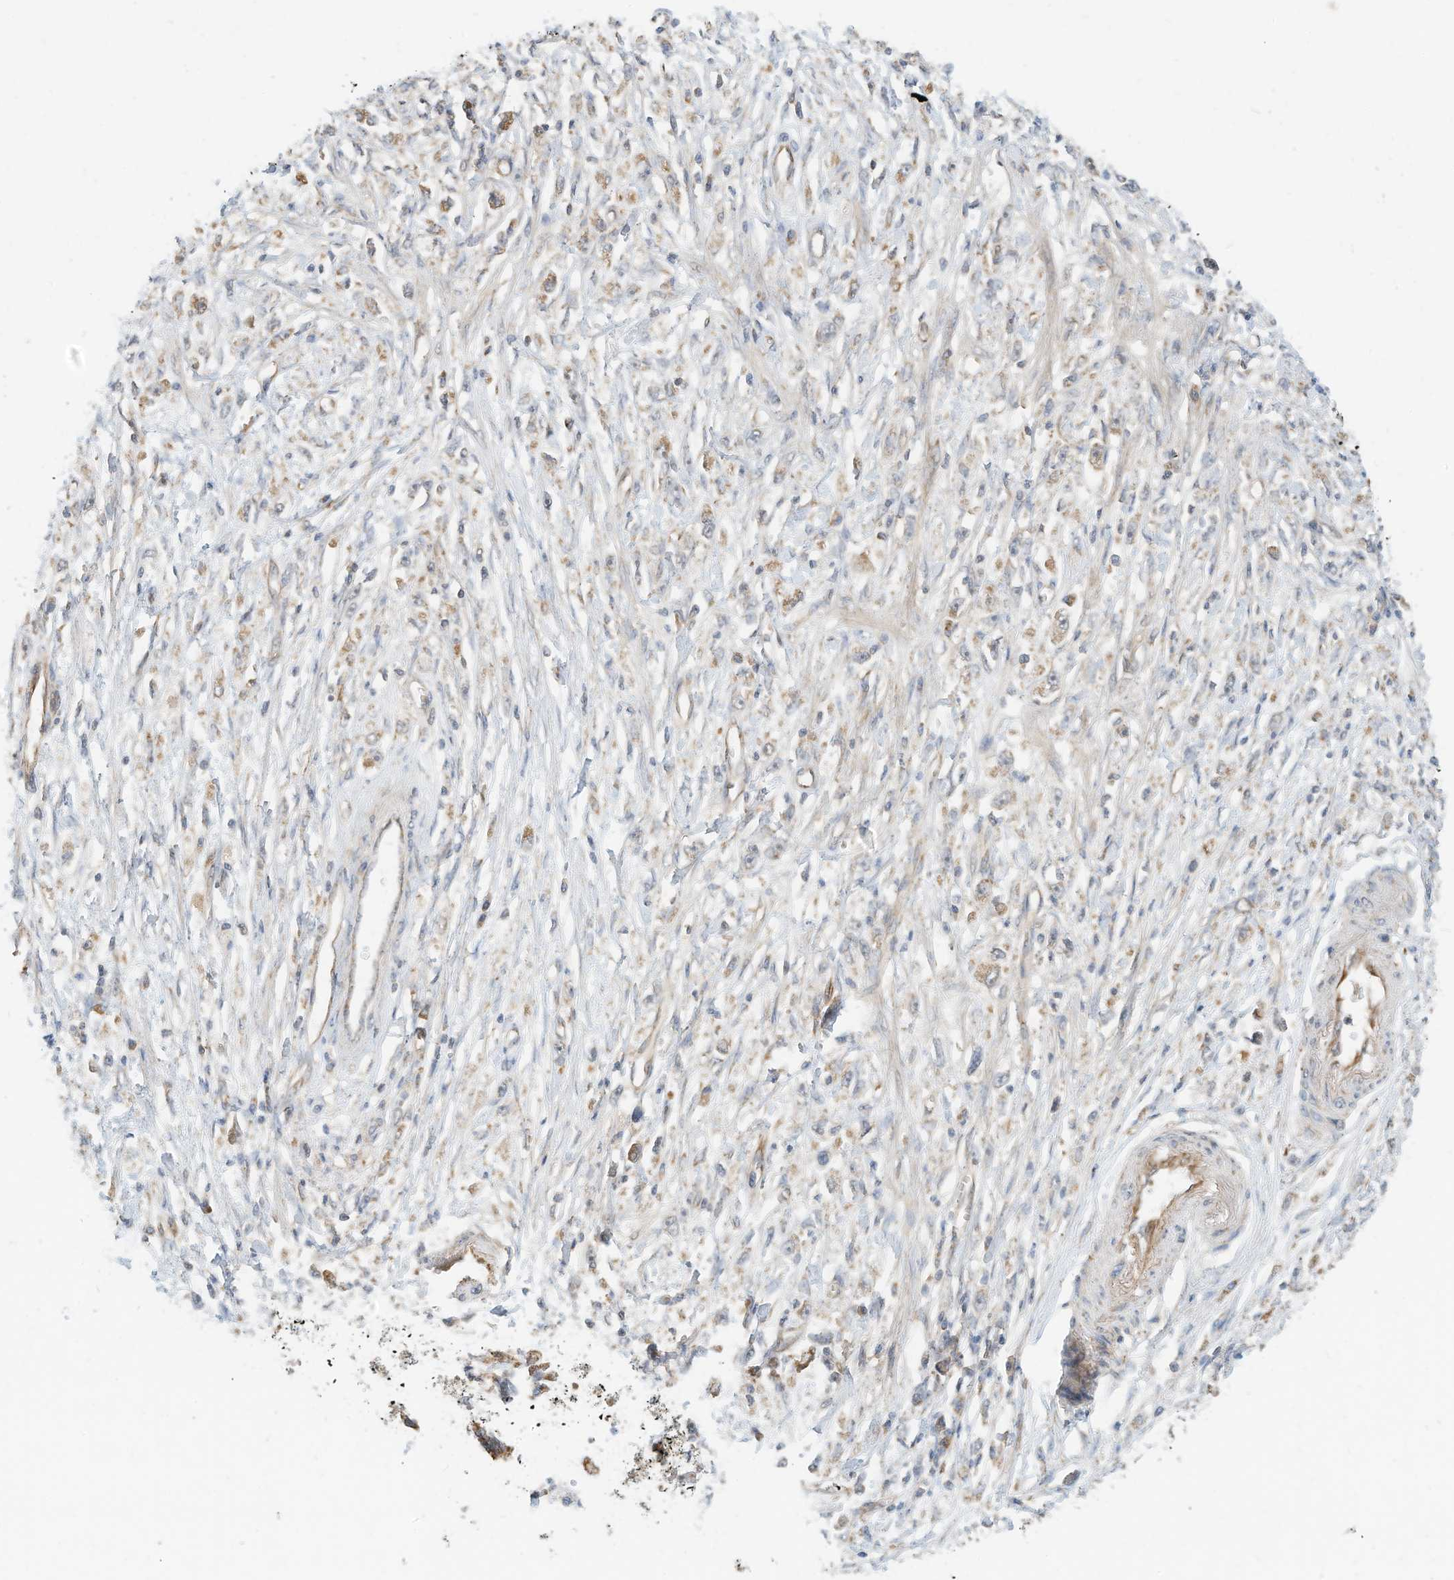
{"staining": {"intensity": "moderate", "quantity": "25%-75%", "location": "cytoplasmic/membranous"}, "tissue": "stomach cancer", "cell_type": "Tumor cells", "image_type": "cancer", "snomed": [{"axis": "morphology", "description": "Adenocarcinoma, NOS"}, {"axis": "topography", "description": "Stomach"}], "caption": "The histopathology image demonstrates staining of stomach adenocarcinoma, revealing moderate cytoplasmic/membranous protein staining (brown color) within tumor cells.", "gene": "METTL6", "patient": {"sex": "female", "age": 59}}